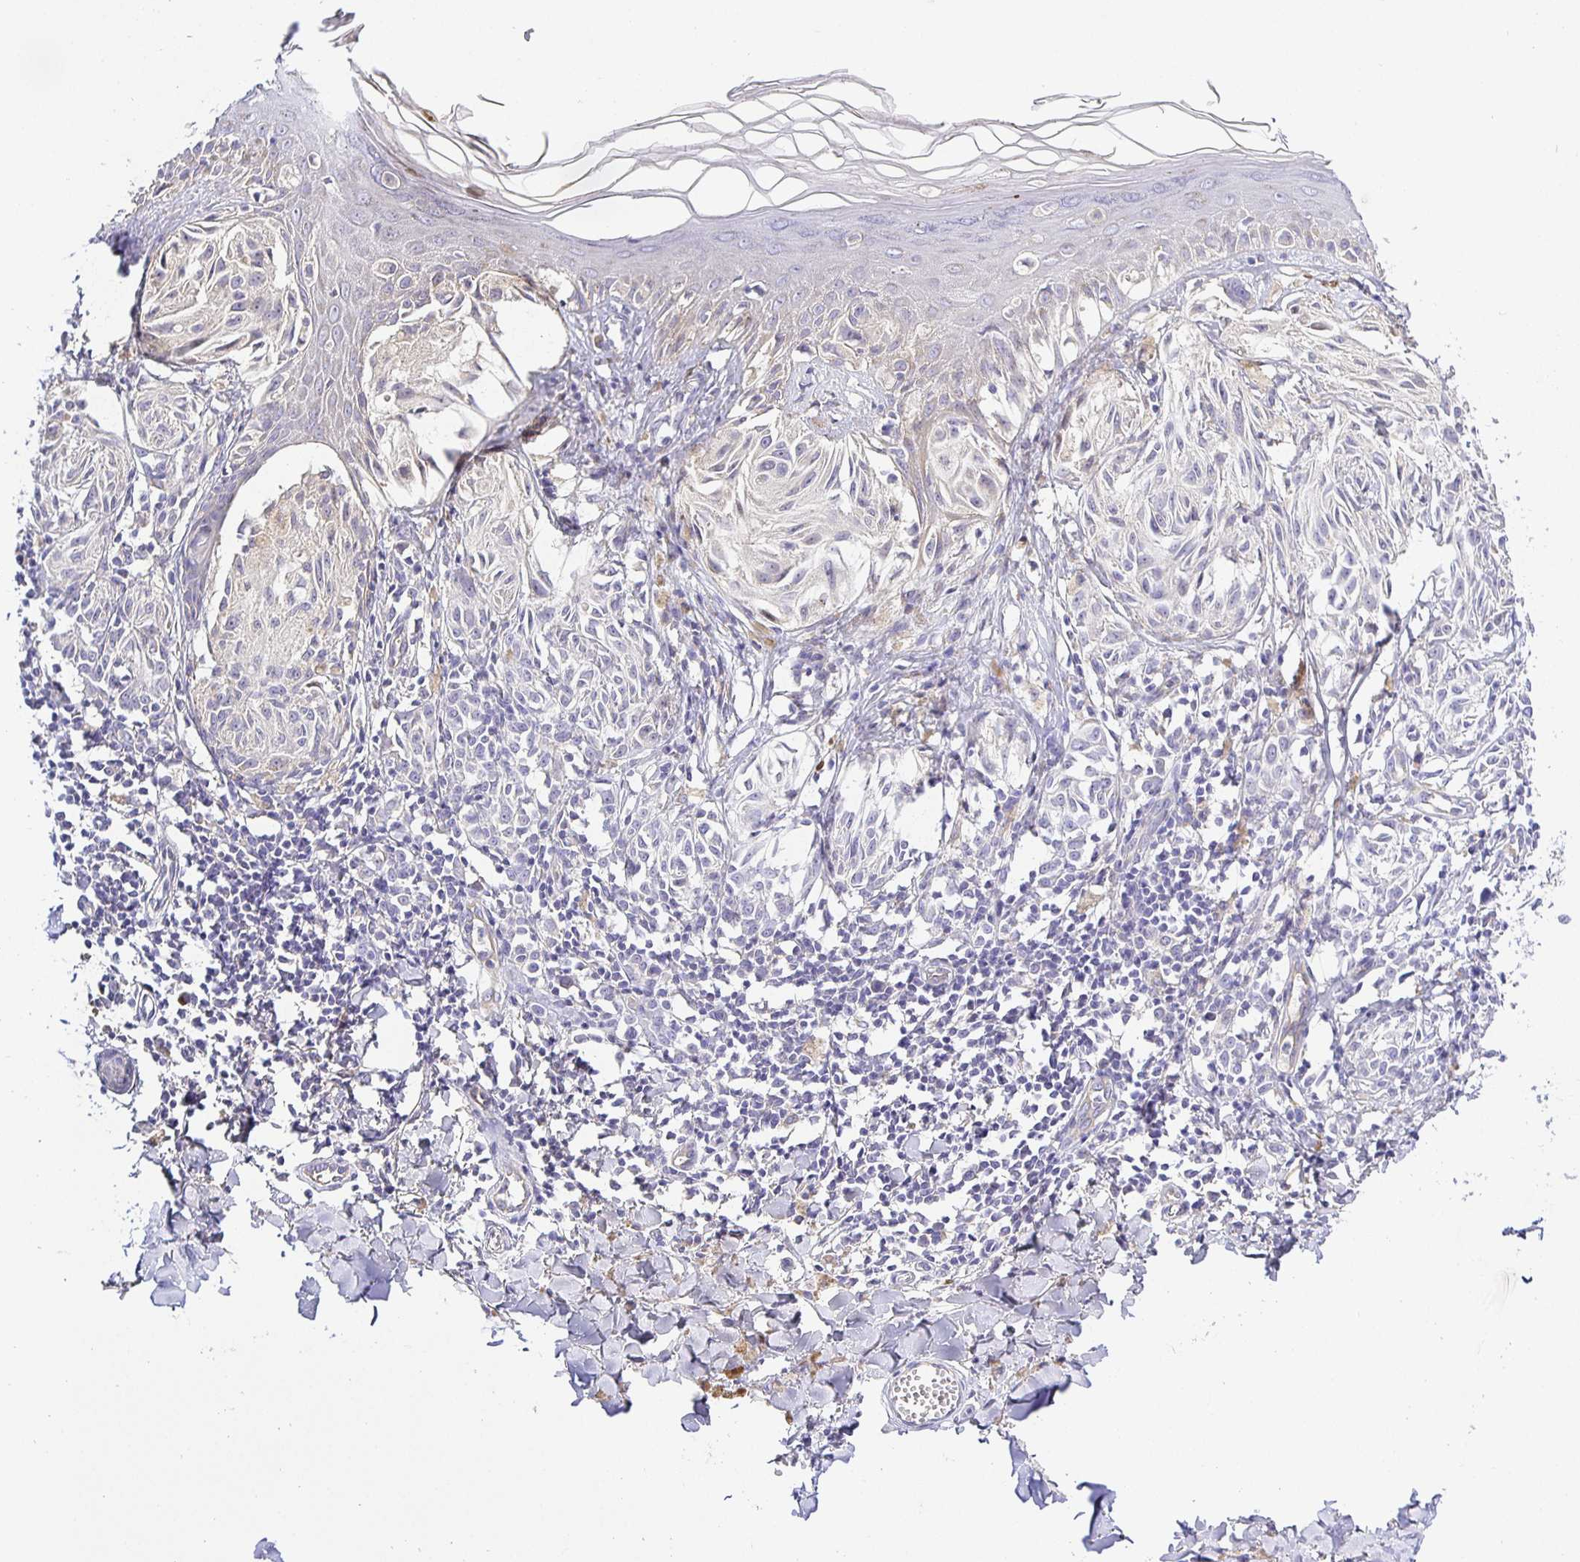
{"staining": {"intensity": "negative", "quantity": "none", "location": "none"}, "tissue": "melanoma", "cell_type": "Tumor cells", "image_type": "cancer", "snomed": [{"axis": "morphology", "description": "Malignant melanoma, NOS"}, {"axis": "topography", "description": "Skin"}], "caption": "Protein analysis of malignant melanoma reveals no significant expression in tumor cells.", "gene": "OPALIN", "patient": {"sex": "female", "age": 38}}